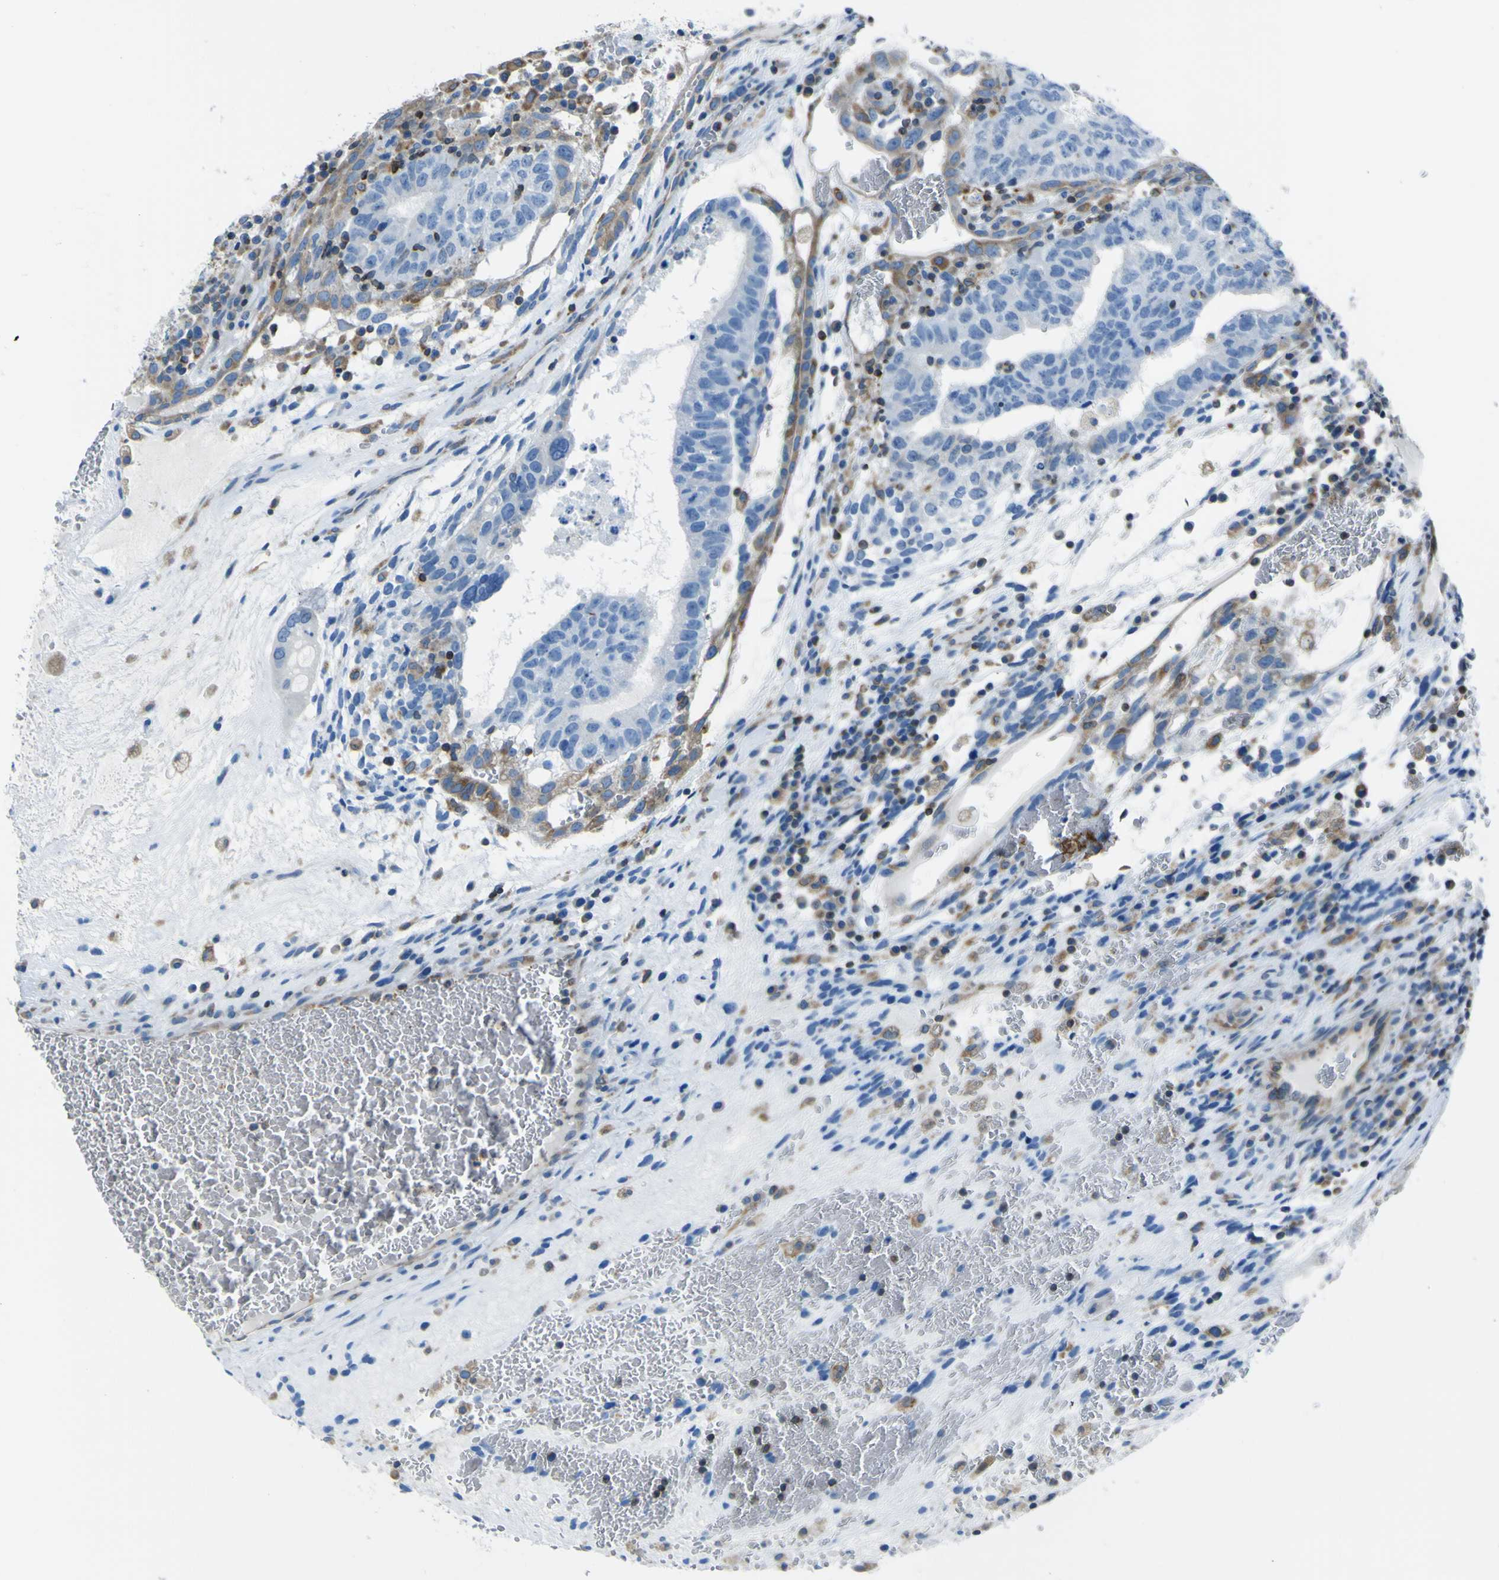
{"staining": {"intensity": "moderate", "quantity": "<25%", "location": "cytoplasmic/membranous"}, "tissue": "testis cancer", "cell_type": "Tumor cells", "image_type": "cancer", "snomed": [{"axis": "morphology", "description": "Seminoma, NOS"}, {"axis": "morphology", "description": "Carcinoma, Embryonal, NOS"}, {"axis": "topography", "description": "Testis"}], "caption": "The histopathology image shows a brown stain indicating the presence of a protein in the cytoplasmic/membranous of tumor cells in embryonal carcinoma (testis). (IHC, brightfield microscopy, high magnification).", "gene": "STIM1", "patient": {"sex": "male", "age": 52}}